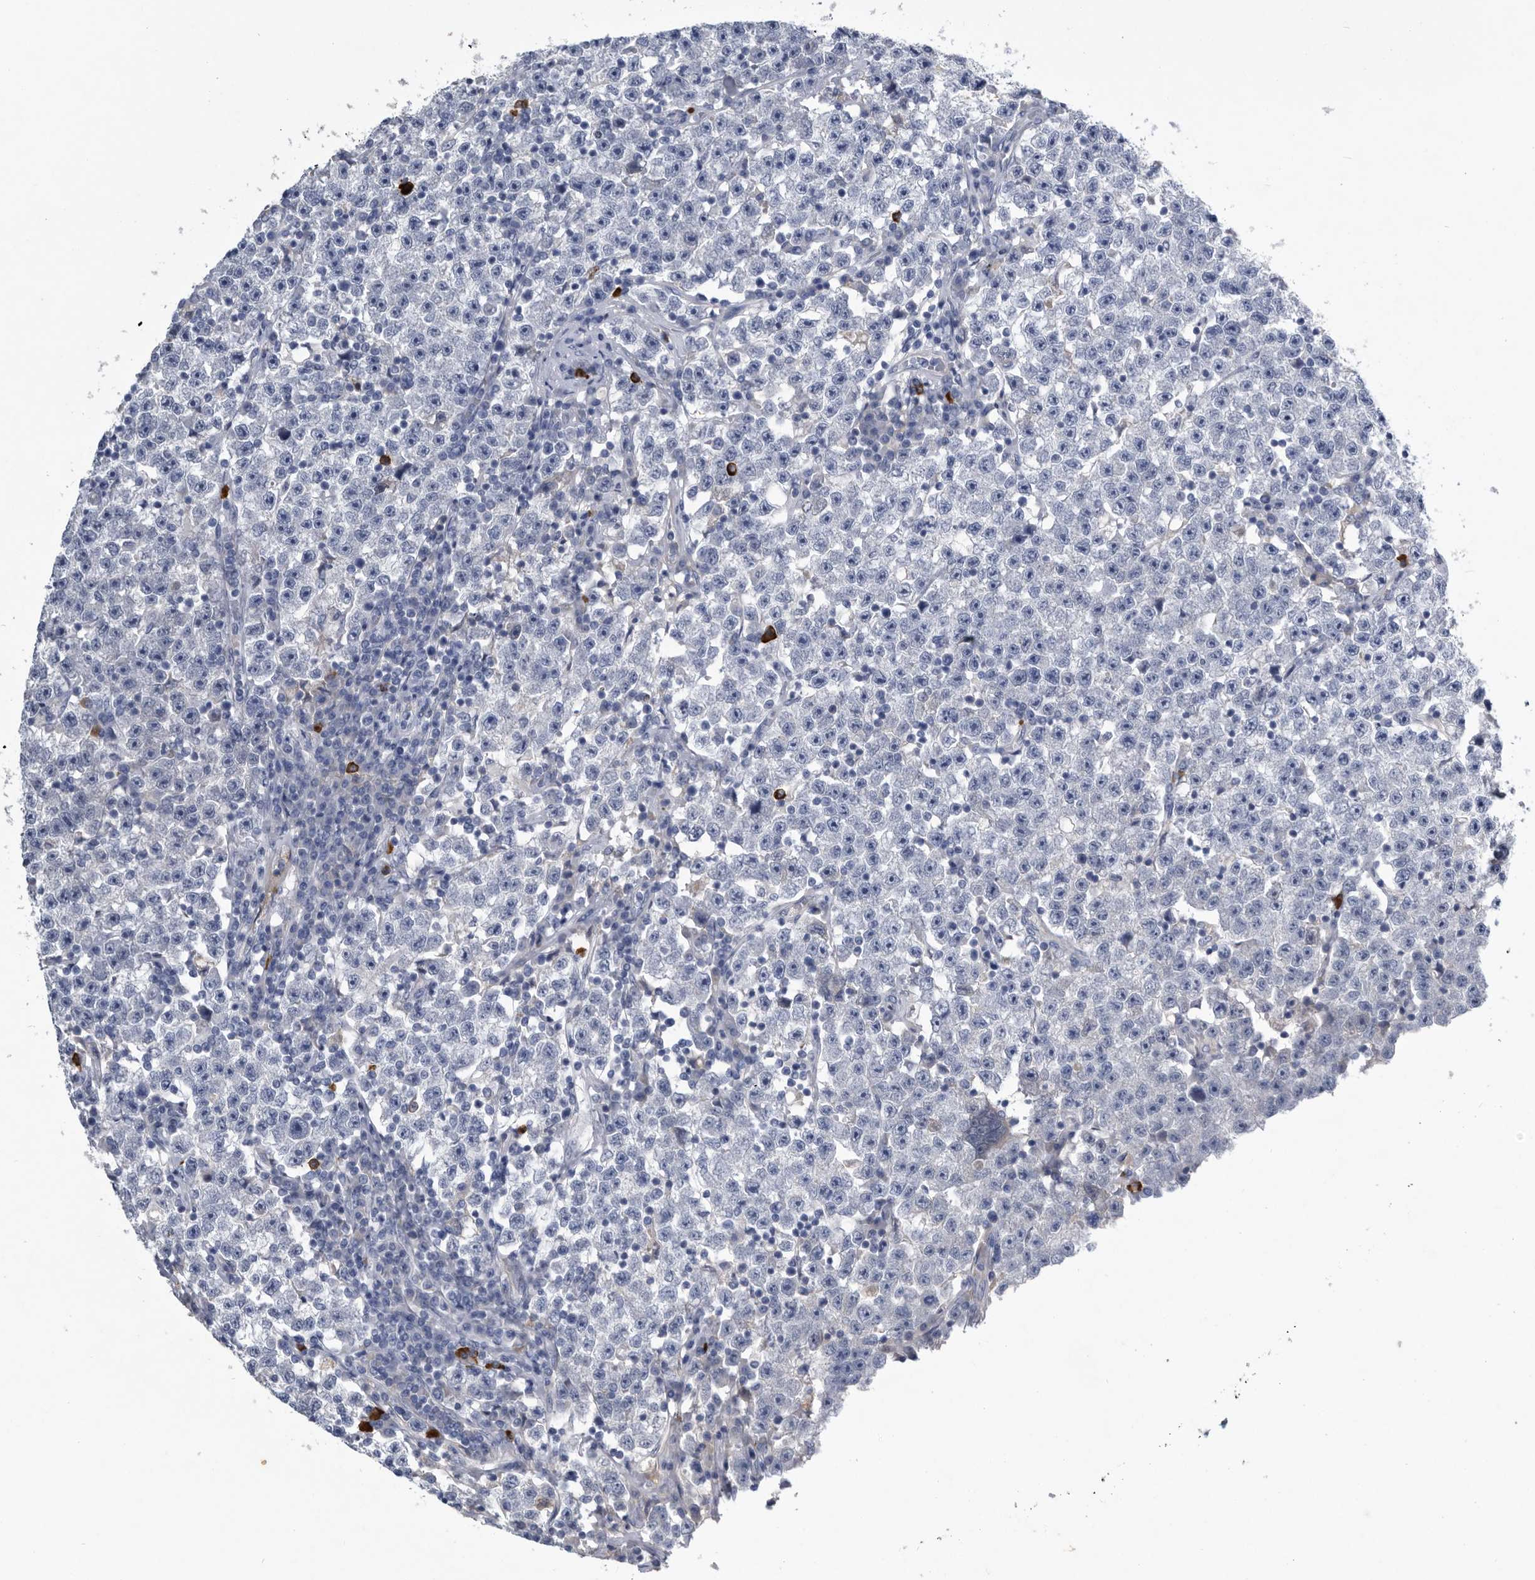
{"staining": {"intensity": "negative", "quantity": "none", "location": "none"}, "tissue": "testis cancer", "cell_type": "Tumor cells", "image_type": "cancer", "snomed": [{"axis": "morphology", "description": "Seminoma, NOS"}, {"axis": "topography", "description": "Testis"}], "caption": "Tumor cells show no significant protein positivity in seminoma (testis).", "gene": "BTBD6", "patient": {"sex": "male", "age": 22}}